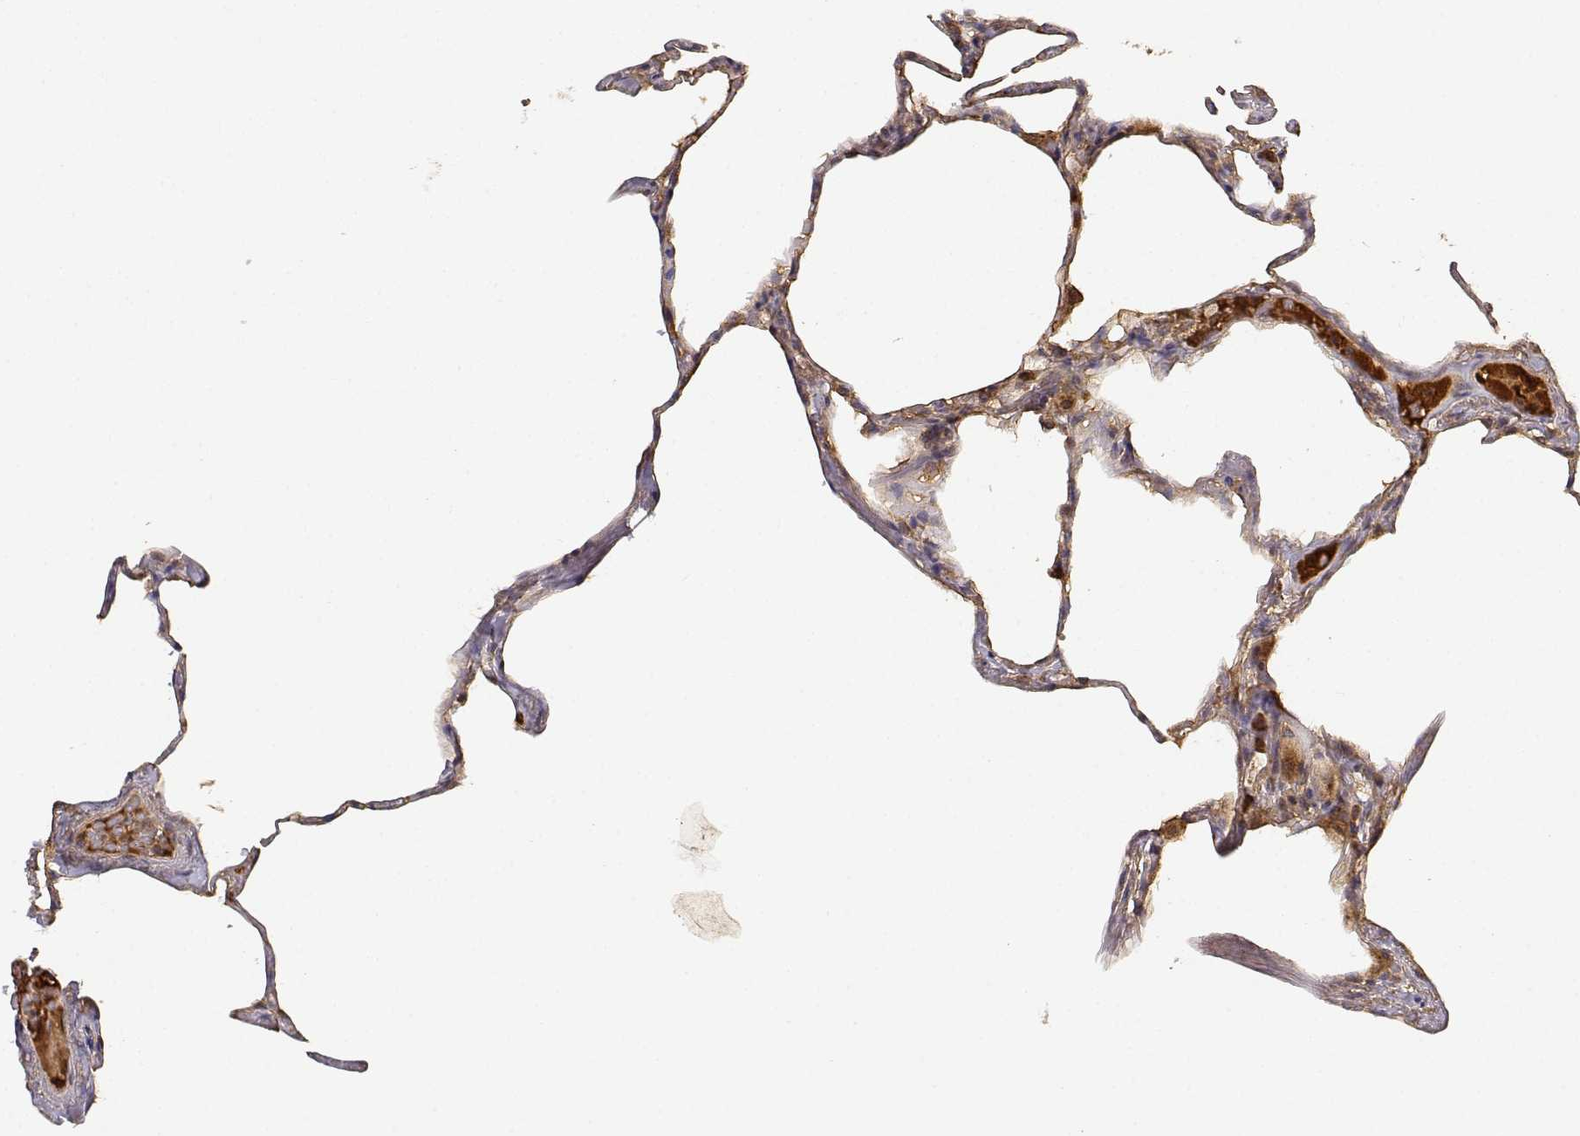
{"staining": {"intensity": "moderate", "quantity": ">75%", "location": "cytoplasmic/membranous"}, "tissue": "lung", "cell_type": "Alveolar cells", "image_type": "normal", "snomed": [{"axis": "morphology", "description": "Normal tissue, NOS"}, {"axis": "topography", "description": "Lung"}], "caption": "Immunohistochemistry (IHC) photomicrograph of unremarkable lung: lung stained using IHC displays medium levels of moderate protein expression localized specifically in the cytoplasmic/membranous of alveolar cells, appearing as a cytoplasmic/membranous brown color.", "gene": "CDK5RAP2", "patient": {"sex": "male", "age": 65}}